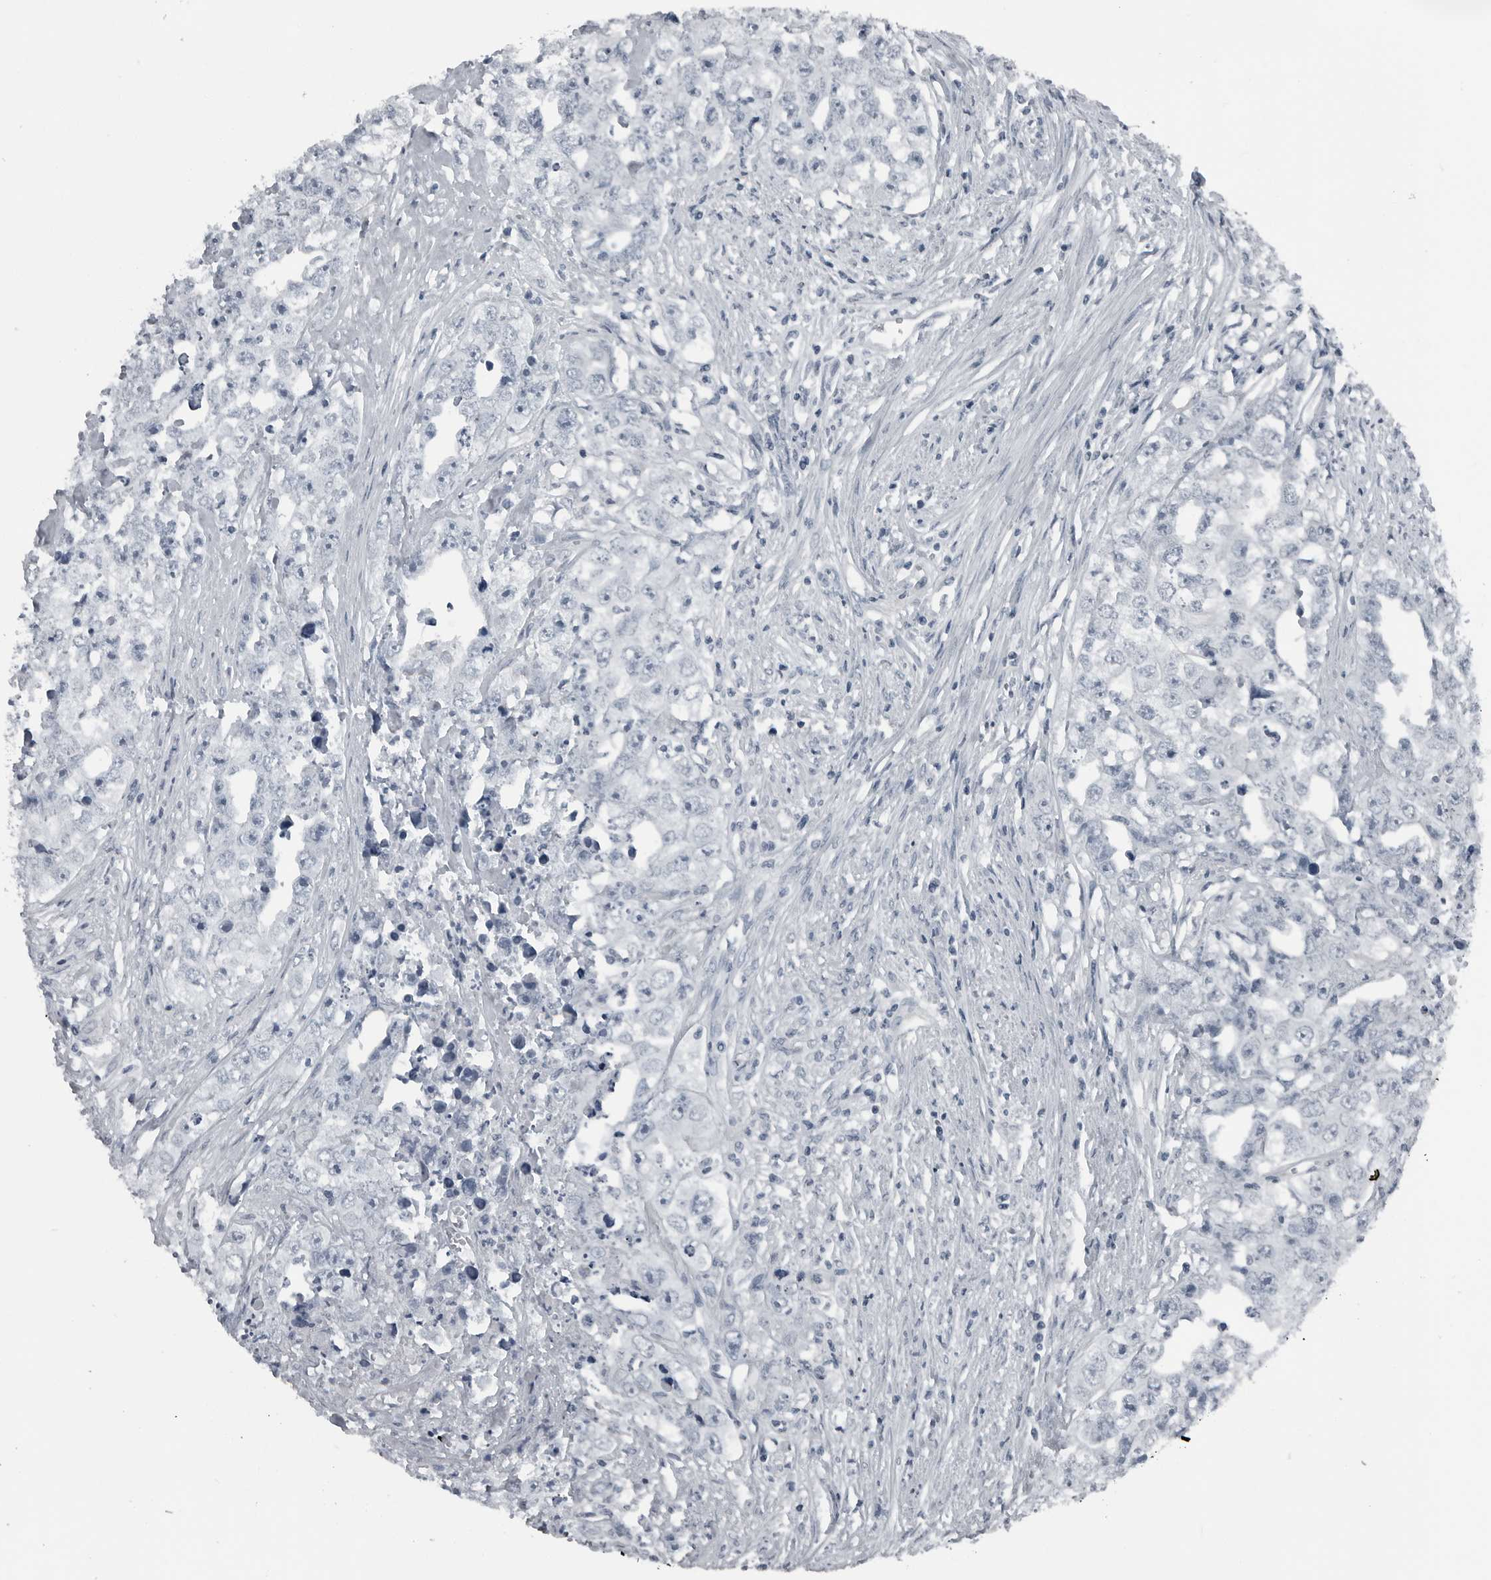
{"staining": {"intensity": "negative", "quantity": "none", "location": "none"}, "tissue": "testis cancer", "cell_type": "Tumor cells", "image_type": "cancer", "snomed": [{"axis": "morphology", "description": "Seminoma, NOS"}, {"axis": "morphology", "description": "Carcinoma, Embryonal, NOS"}, {"axis": "topography", "description": "Testis"}], "caption": "Immunohistochemical staining of human testis cancer (seminoma) exhibits no significant positivity in tumor cells. (DAB immunohistochemistry visualized using brightfield microscopy, high magnification).", "gene": "GAK", "patient": {"sex": "male", "age": 43}}